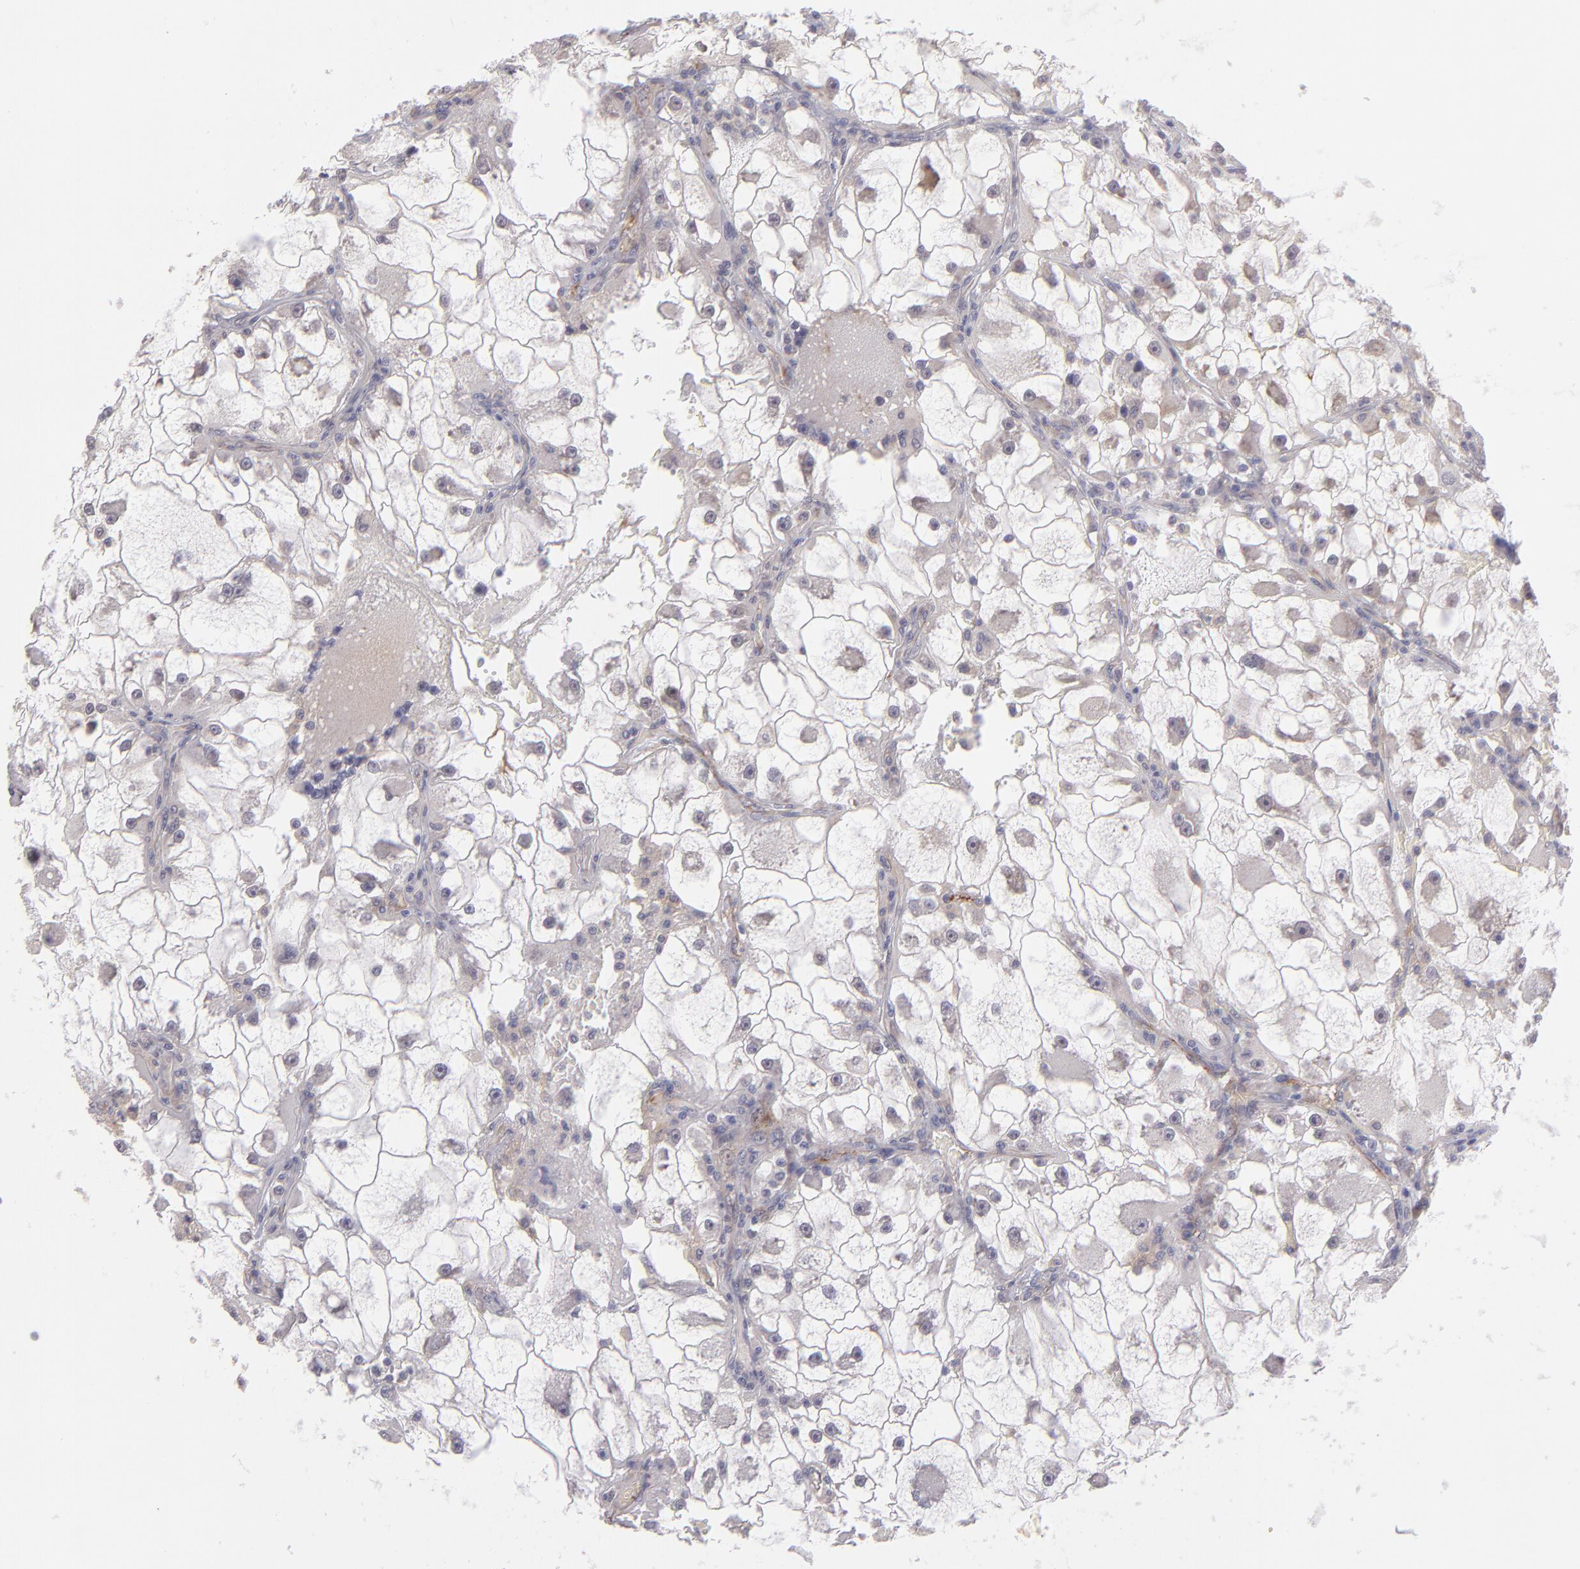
{"staining": {"intensity": "negative", "quantity": "none", "location": "none"}, "tissue": "renal cancer", "cell_type": "Tumor cells", "image_type": "cancer", "snomed": [{"axis": "morphology", "description": "Adenocarcinoma, NOS"}, {"axis": "topography", "description": "Kidney"}], "caption": "A photomicrograph of renal adenocarcinoma stained for a protein shows no brown staining in tumor cells. (DAB (3,3'-diaminobenzidine) immunohistochemistry (IHC) with hematoxylin counter stain).", "gene": "THBD", "patient": {"sex": "female", "age": 73}}